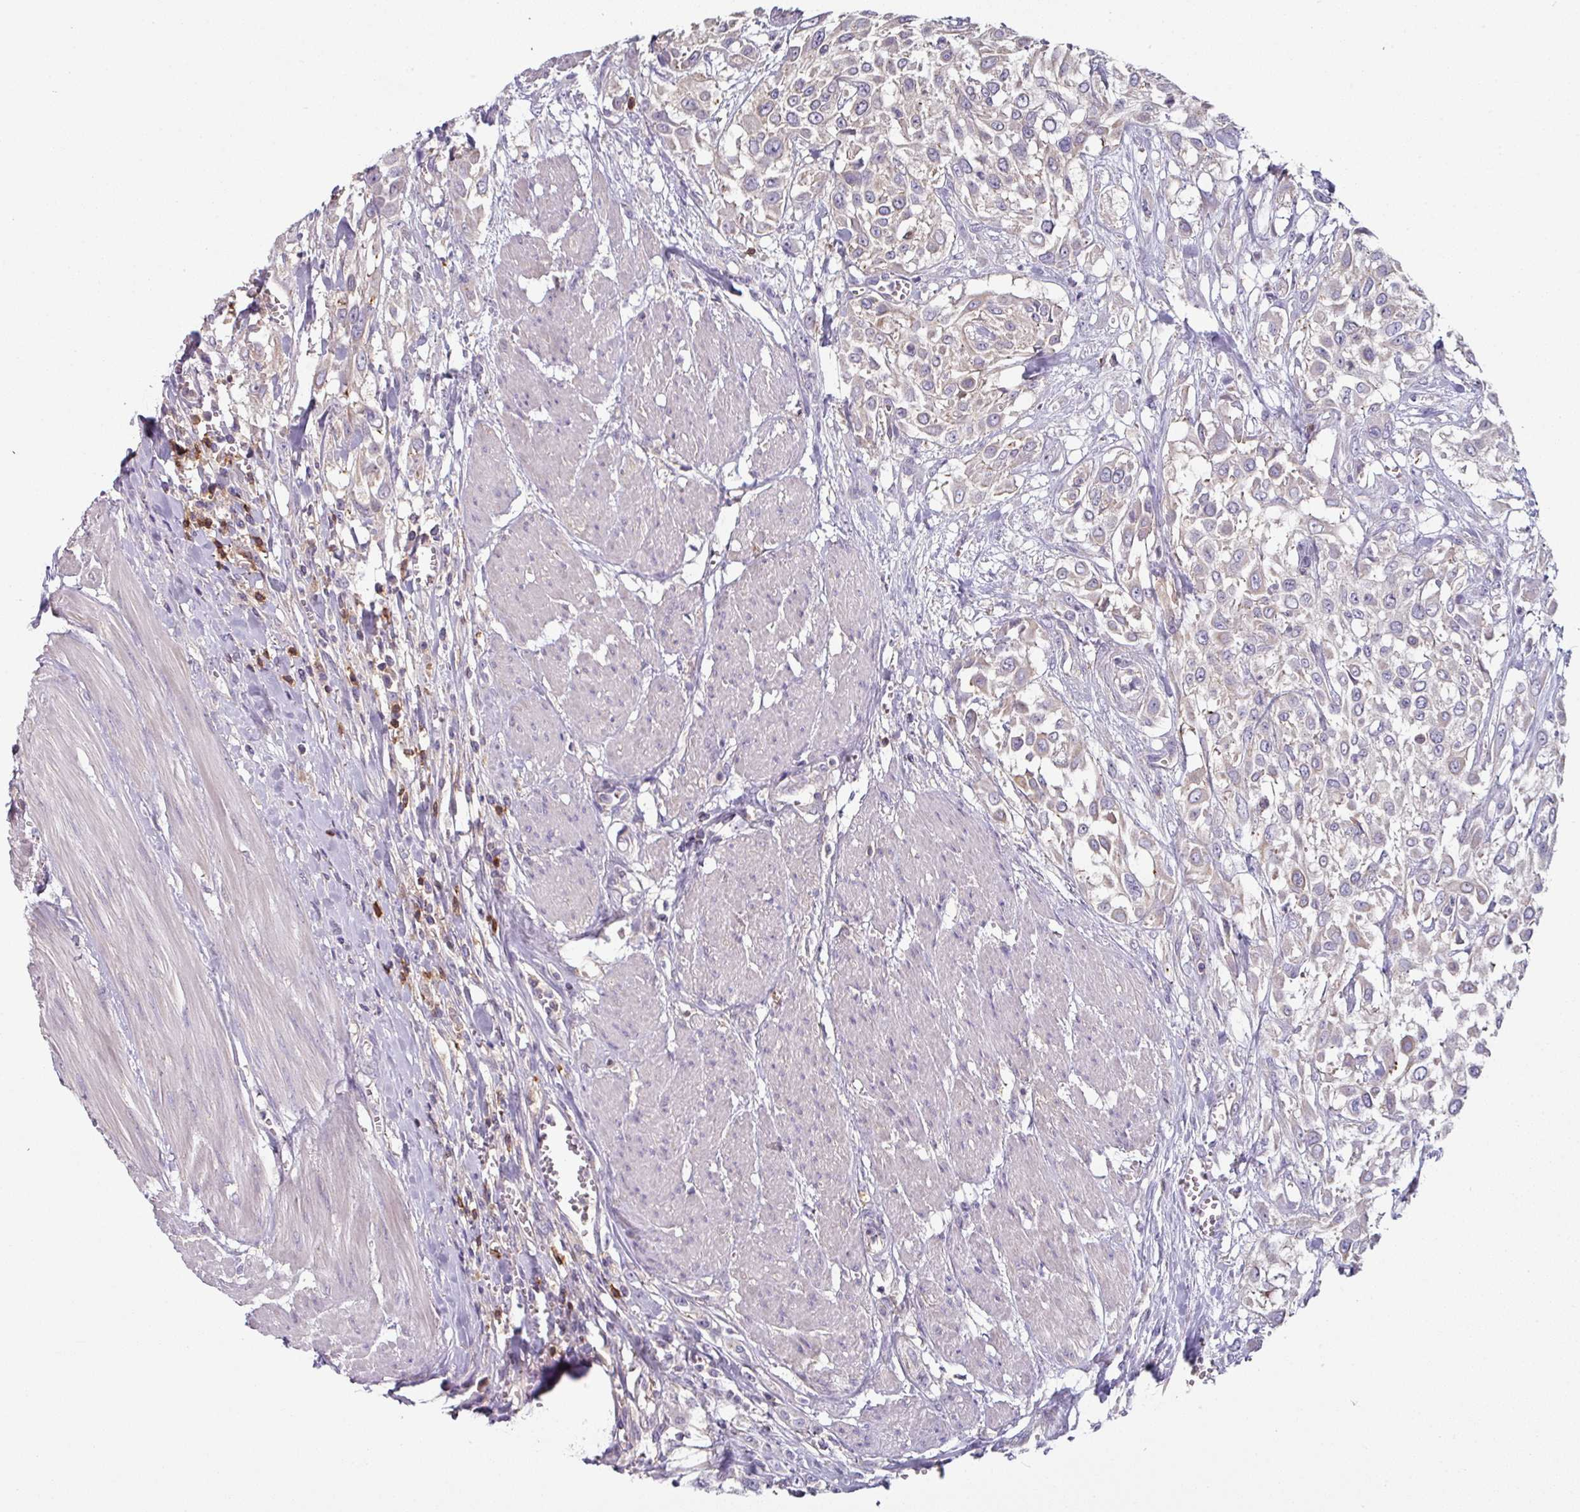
{"staining": {"intensity": "negative", "quantity": "none", "location": "none"}, "tissue": "urothelial cancer", "cell_type": "Tumor cells", "image_type": "cancer", "snomed": [{"axis": "morphology", "description": "Urothelial carcinoma, High grade"}, {"axis": "topography", "description": "Urinary bladder"}], "caption": "Tumor cells are negative for protein expression in human urothelial carcinoma (high-grade). (Immunohistochemistry (ihc), brightfield microscopy, high magnification).", "gene": "CD3G", "patient": {"sex": "male", "age": 57}}